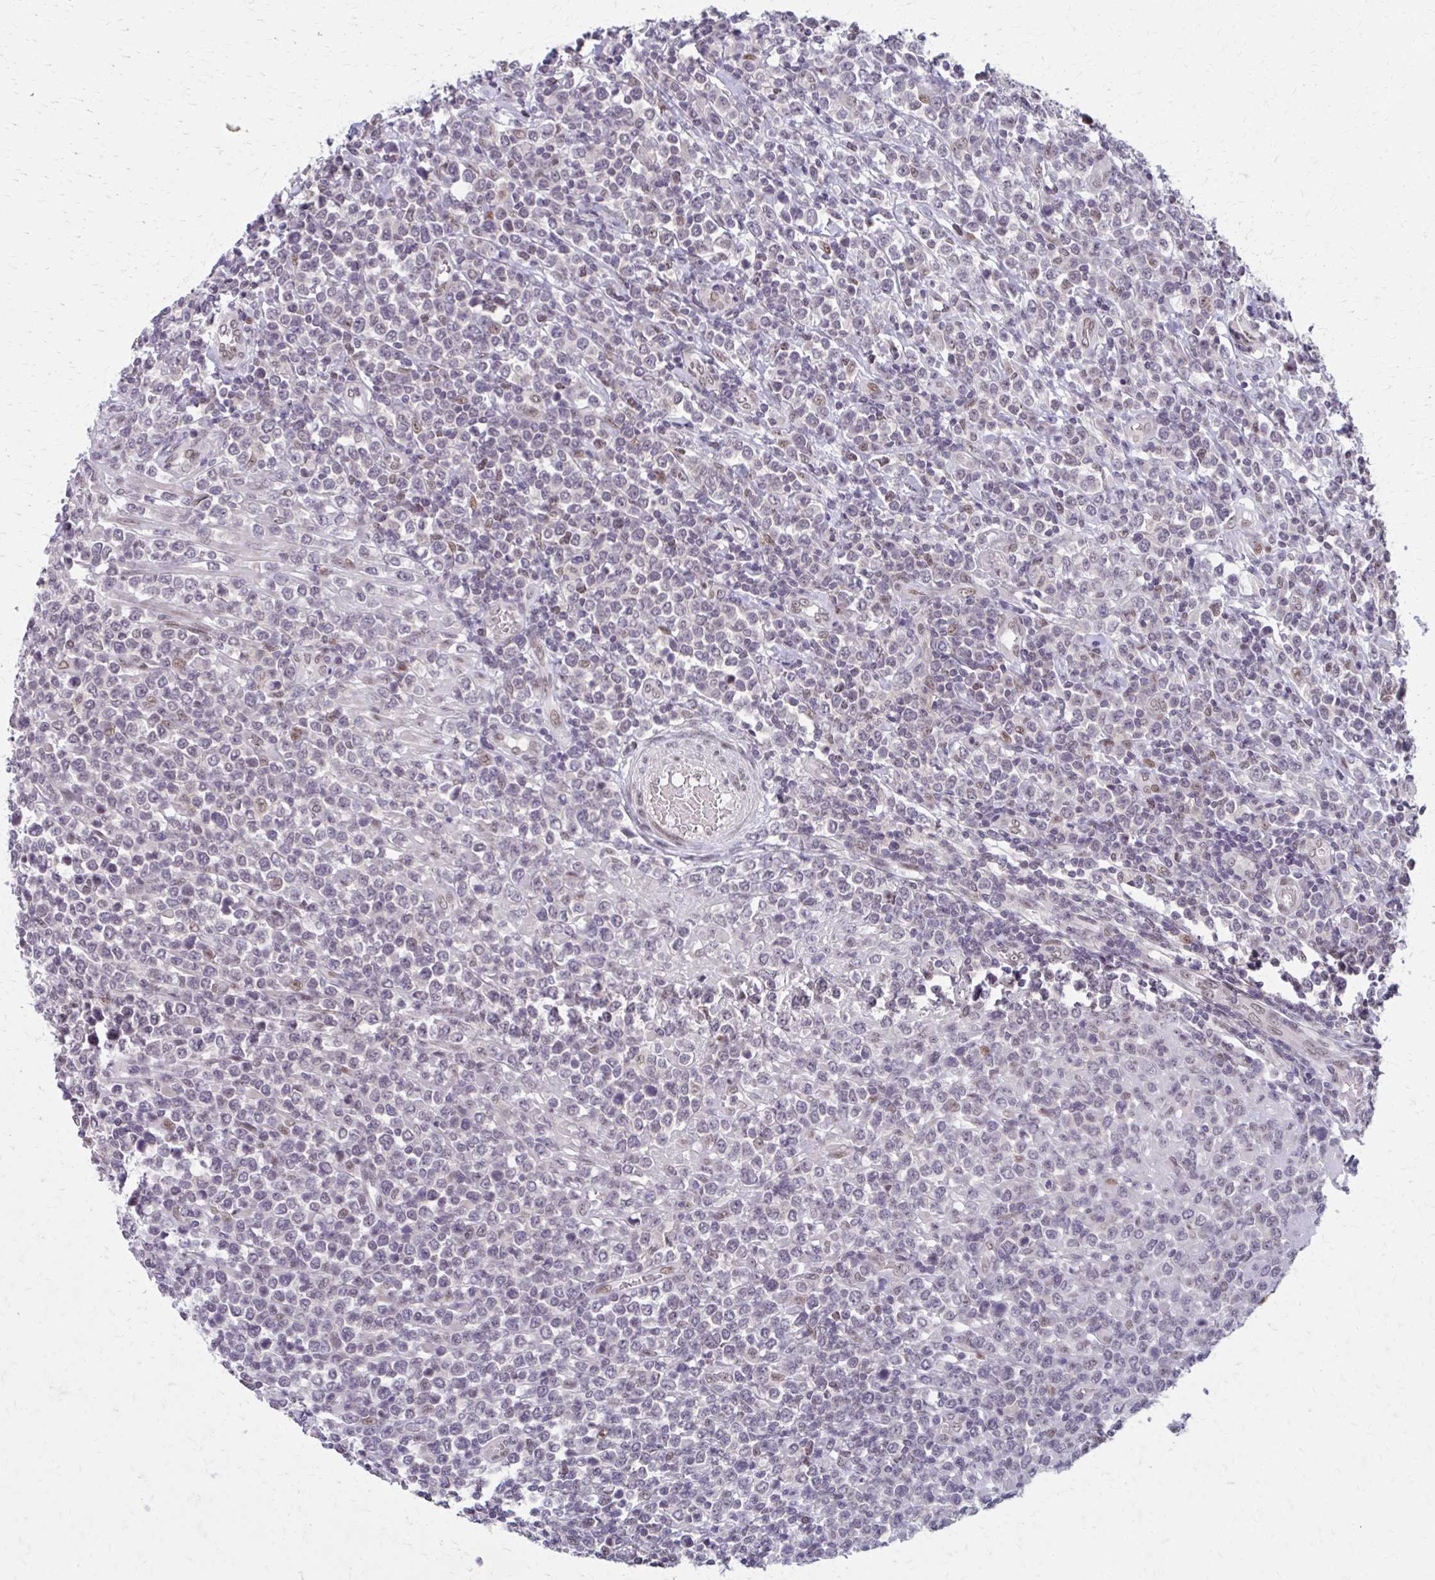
{"staining": {"intensity": "negative", "quantity": "none", "location": "none"}, "tissue": "lymphoma", "cell_type": "Tumor cells", "image_type": "cancer", "snomed": [{"axis": "morphology", "description": "Malignant lymphoma, non-Hodgkin's type, High grade"}, {"axis": "topography", "description": "Soft tissue"}], "caption": "High power microscopy photomicrograph of an immunohistochemistry (IHC) photomicrograph of high-grade malignant lymphoma, non-Hodgkin's type, revealing no significant expression in tumor cells. The staining is performed using DAB brown chromogen with nuclei counter-stained in using hematoxylin.", "gene": "SETBP1", "patient": {"sex": "female", "age": 56}}